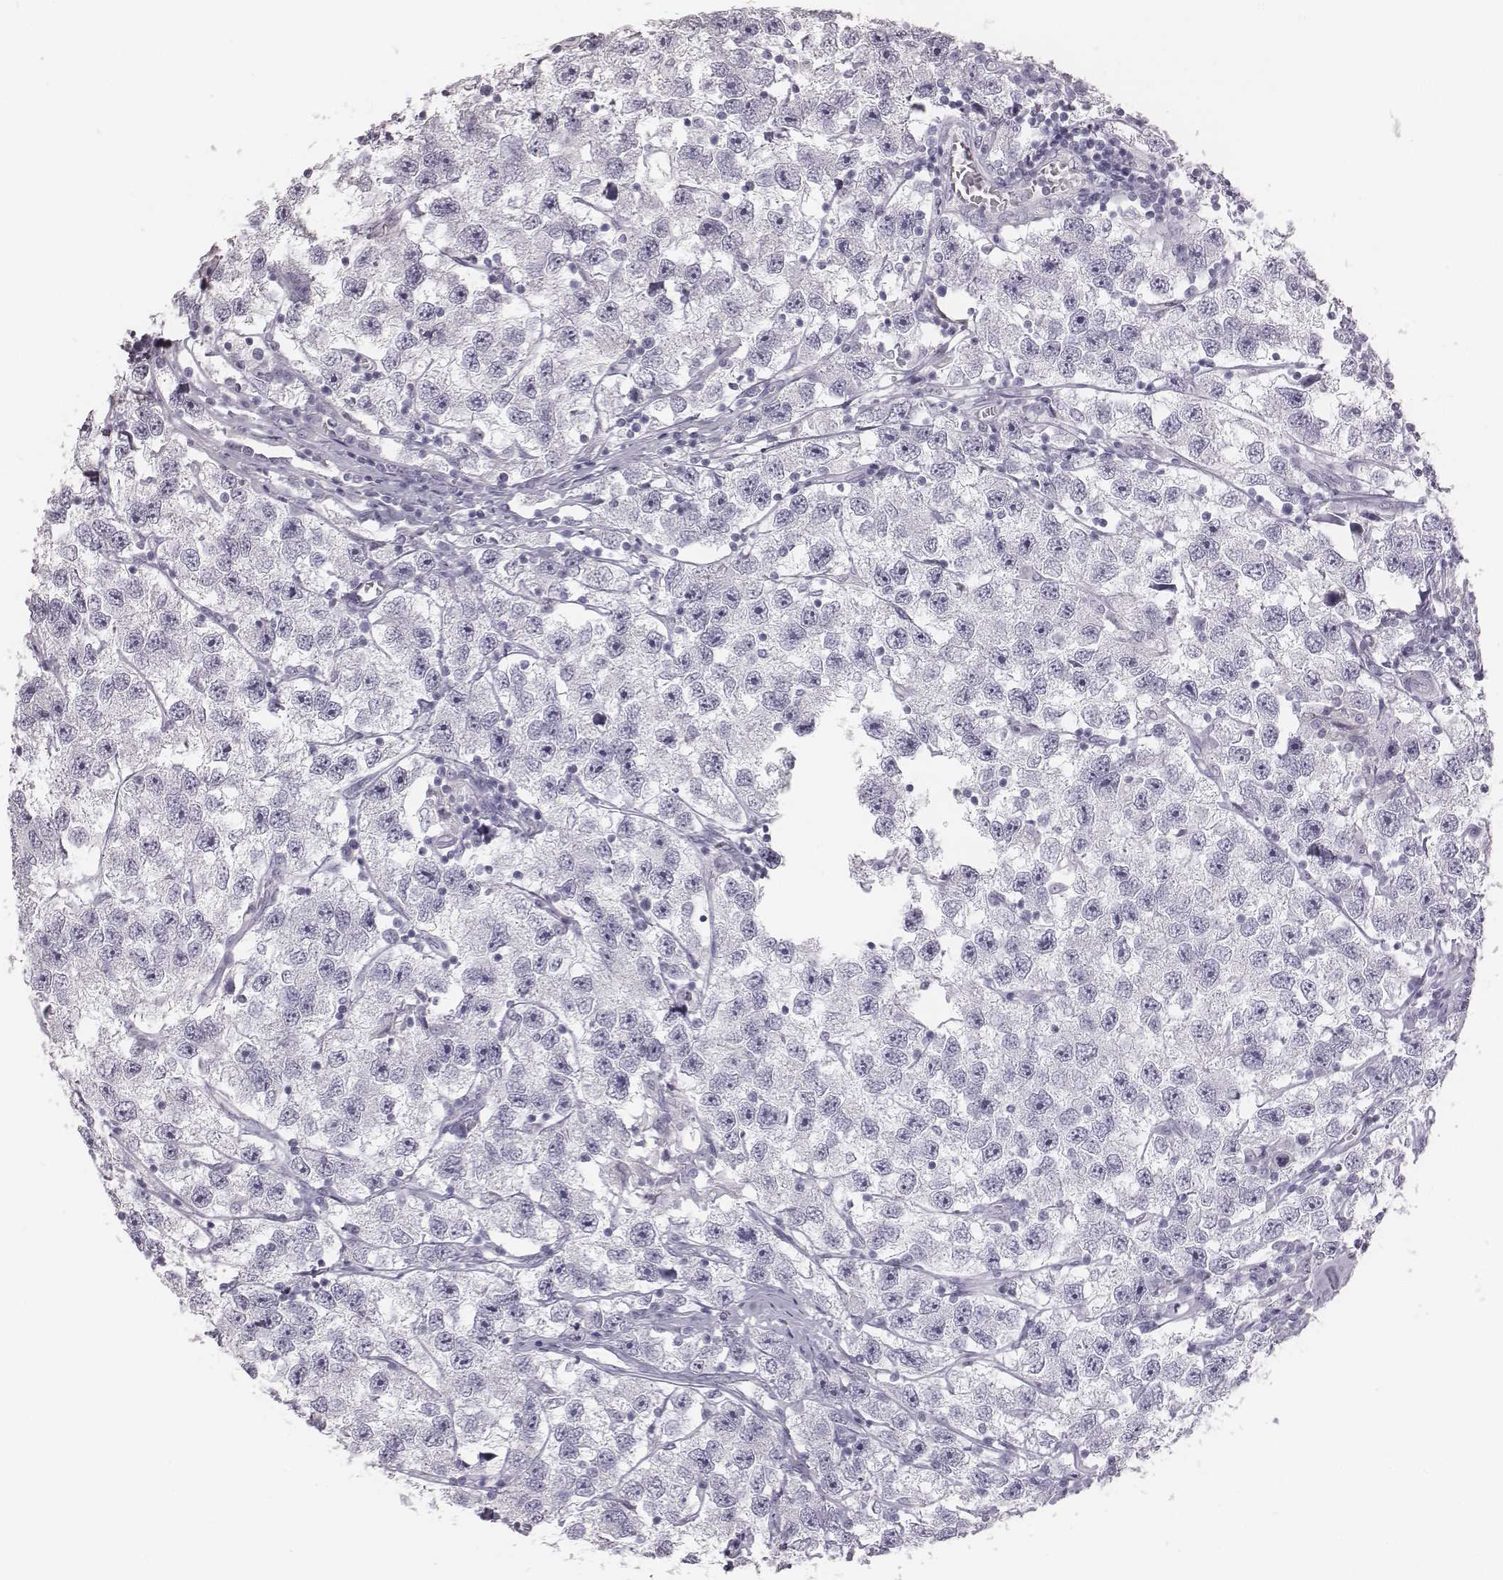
{"staining": {"intensity": "negative", "quantity": "none", "location": "none"}, "tissue": "testis cancer", "cell_type": "Tumor cells", "image_type": "cancer", "snomed": [{"axis": "morphology", "description": "Seminoma, NOS"}, {"axis": "topography", "description": "Testis"}], "caption": "Immunohistochemistry of human testis cancer (seminoma) displays no staining in tumor cells. (DAB immunohistochemistry (IHC) with hematoxylin counter stain).", "gene": "C6orf58", "patient": {"sex": "male", "age": 26}}